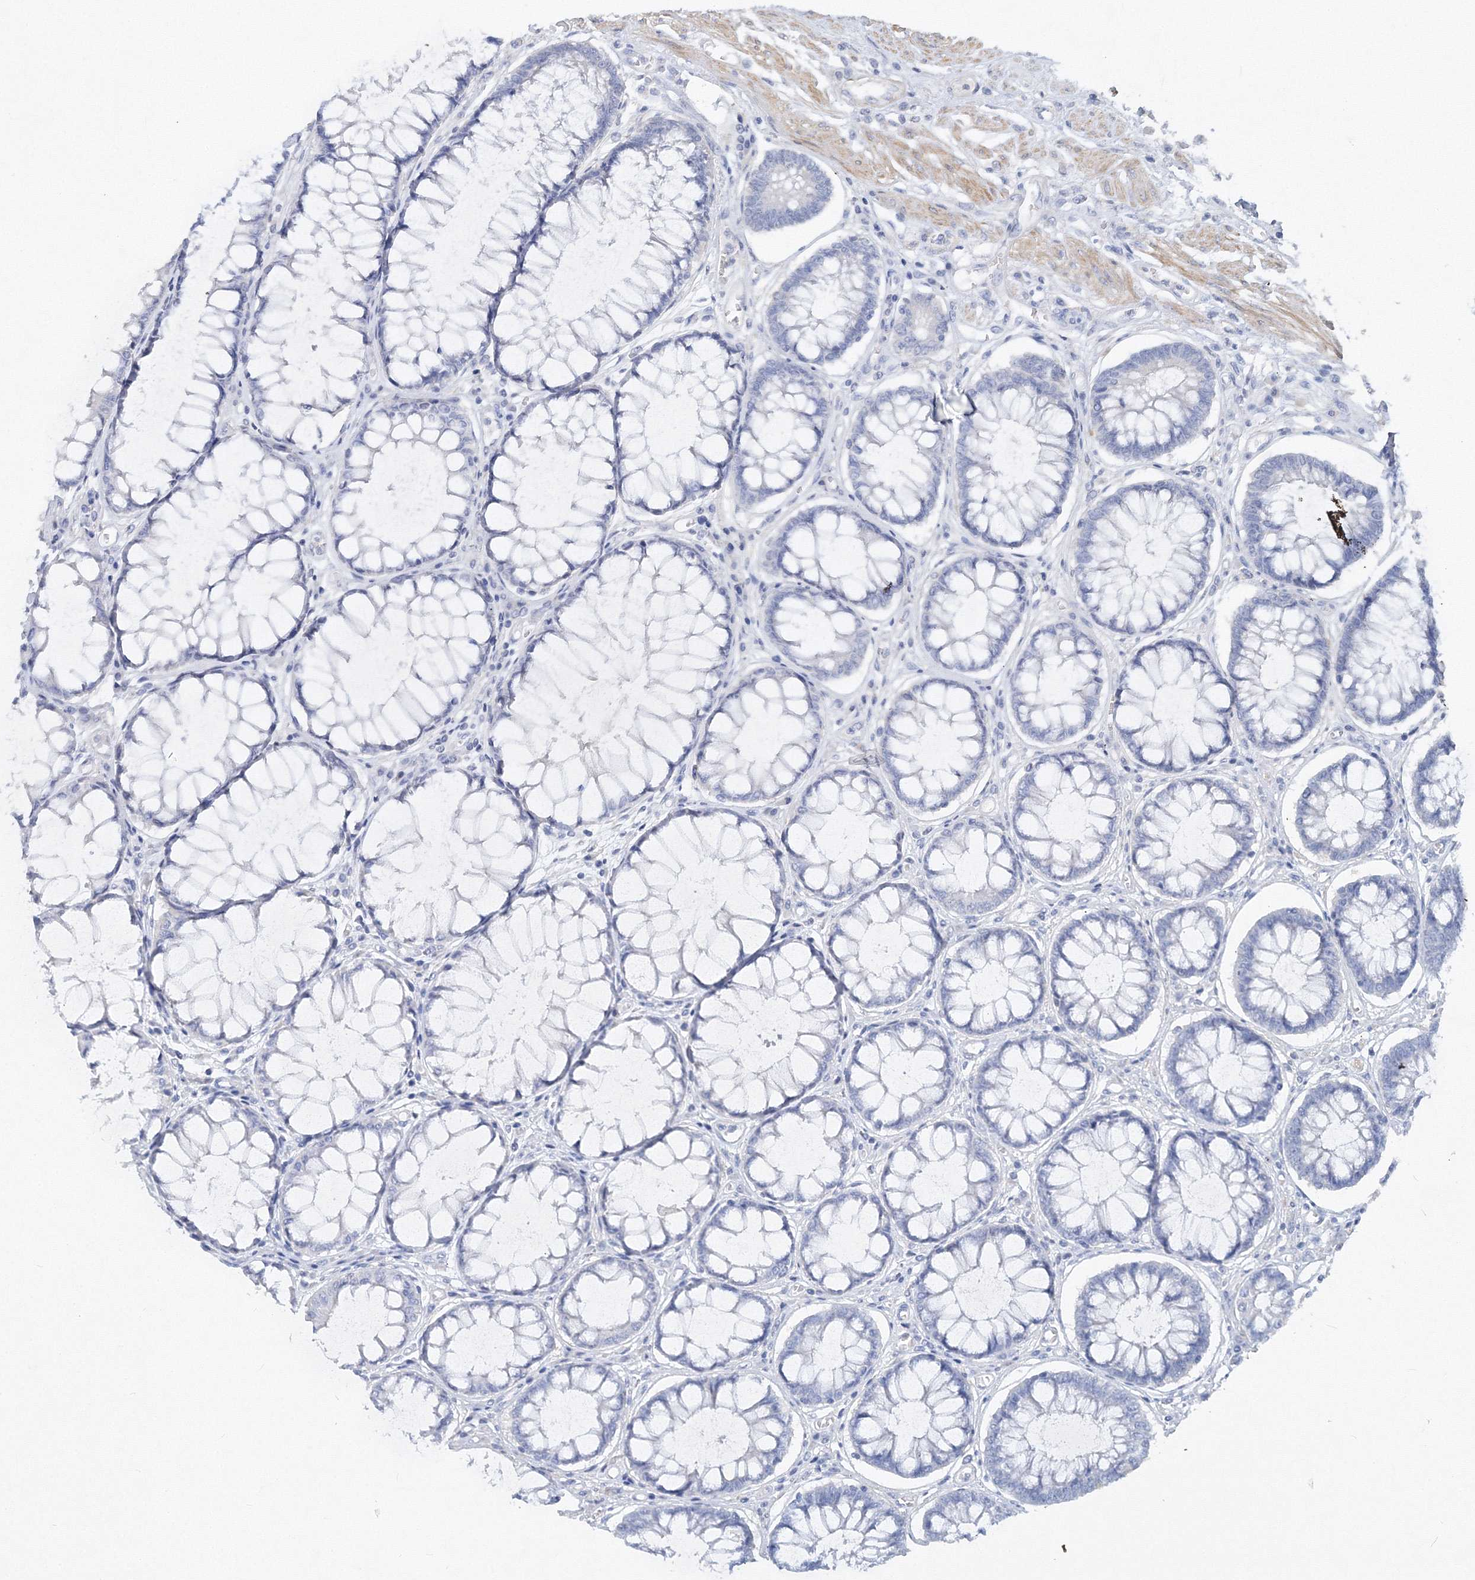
{"staining": {"intensity": "negative", "quantity": "none", "location": "none"}, "tissue": "colorectal cancer", "cell_type": "Tumor cells", "image_type": "cancer", "snomed": [{"axis": "morphology", "description": "Adenocarcinoma, NOS"}, {"axis": "topography", "description": "Rectum"}], "caption": "This is an immunohistochemistry image of adenocarcinoma (colorectal). There is no positivity in tumor cells.", "gene": "OSBPL6", "patient": {"sex": "male", "age": 84}}